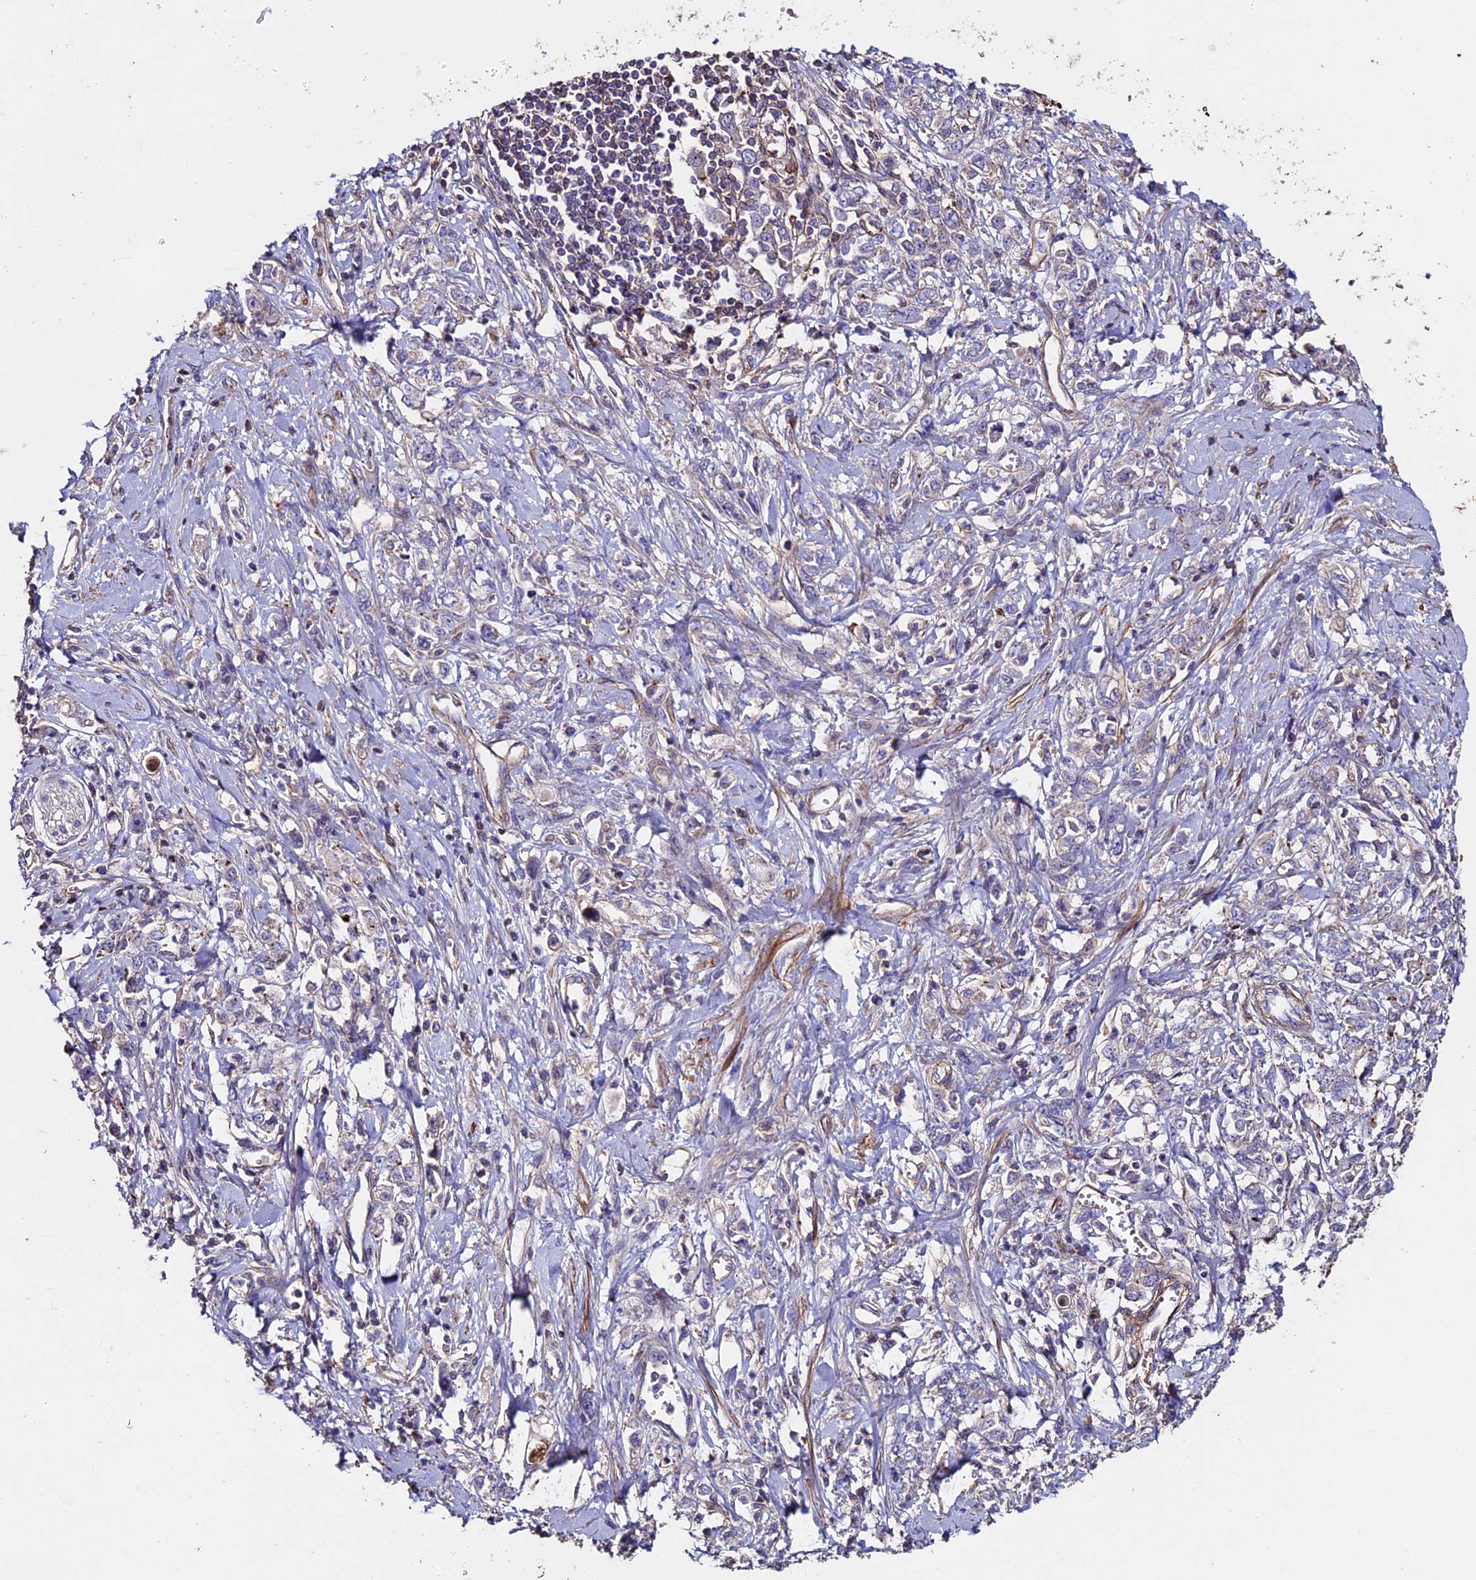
{"staining": {"intensity": "negative", "quantity": "none", "location": "none"}, "tissue": "stomach cancer", "cell_type": "Tumor cells", "image_type": "cancer", "snomed": [{"axis": "morphology", "description": "Adenocarcinoma, NOS"}, {"axis": "topography", "description": "Stomach"}], "caption": "Tumor cells show no significant protein positivity in adenocarcinoma (stomach).", "gene": "EVA1B", "patient": {"sex": "female", "age": 76}}